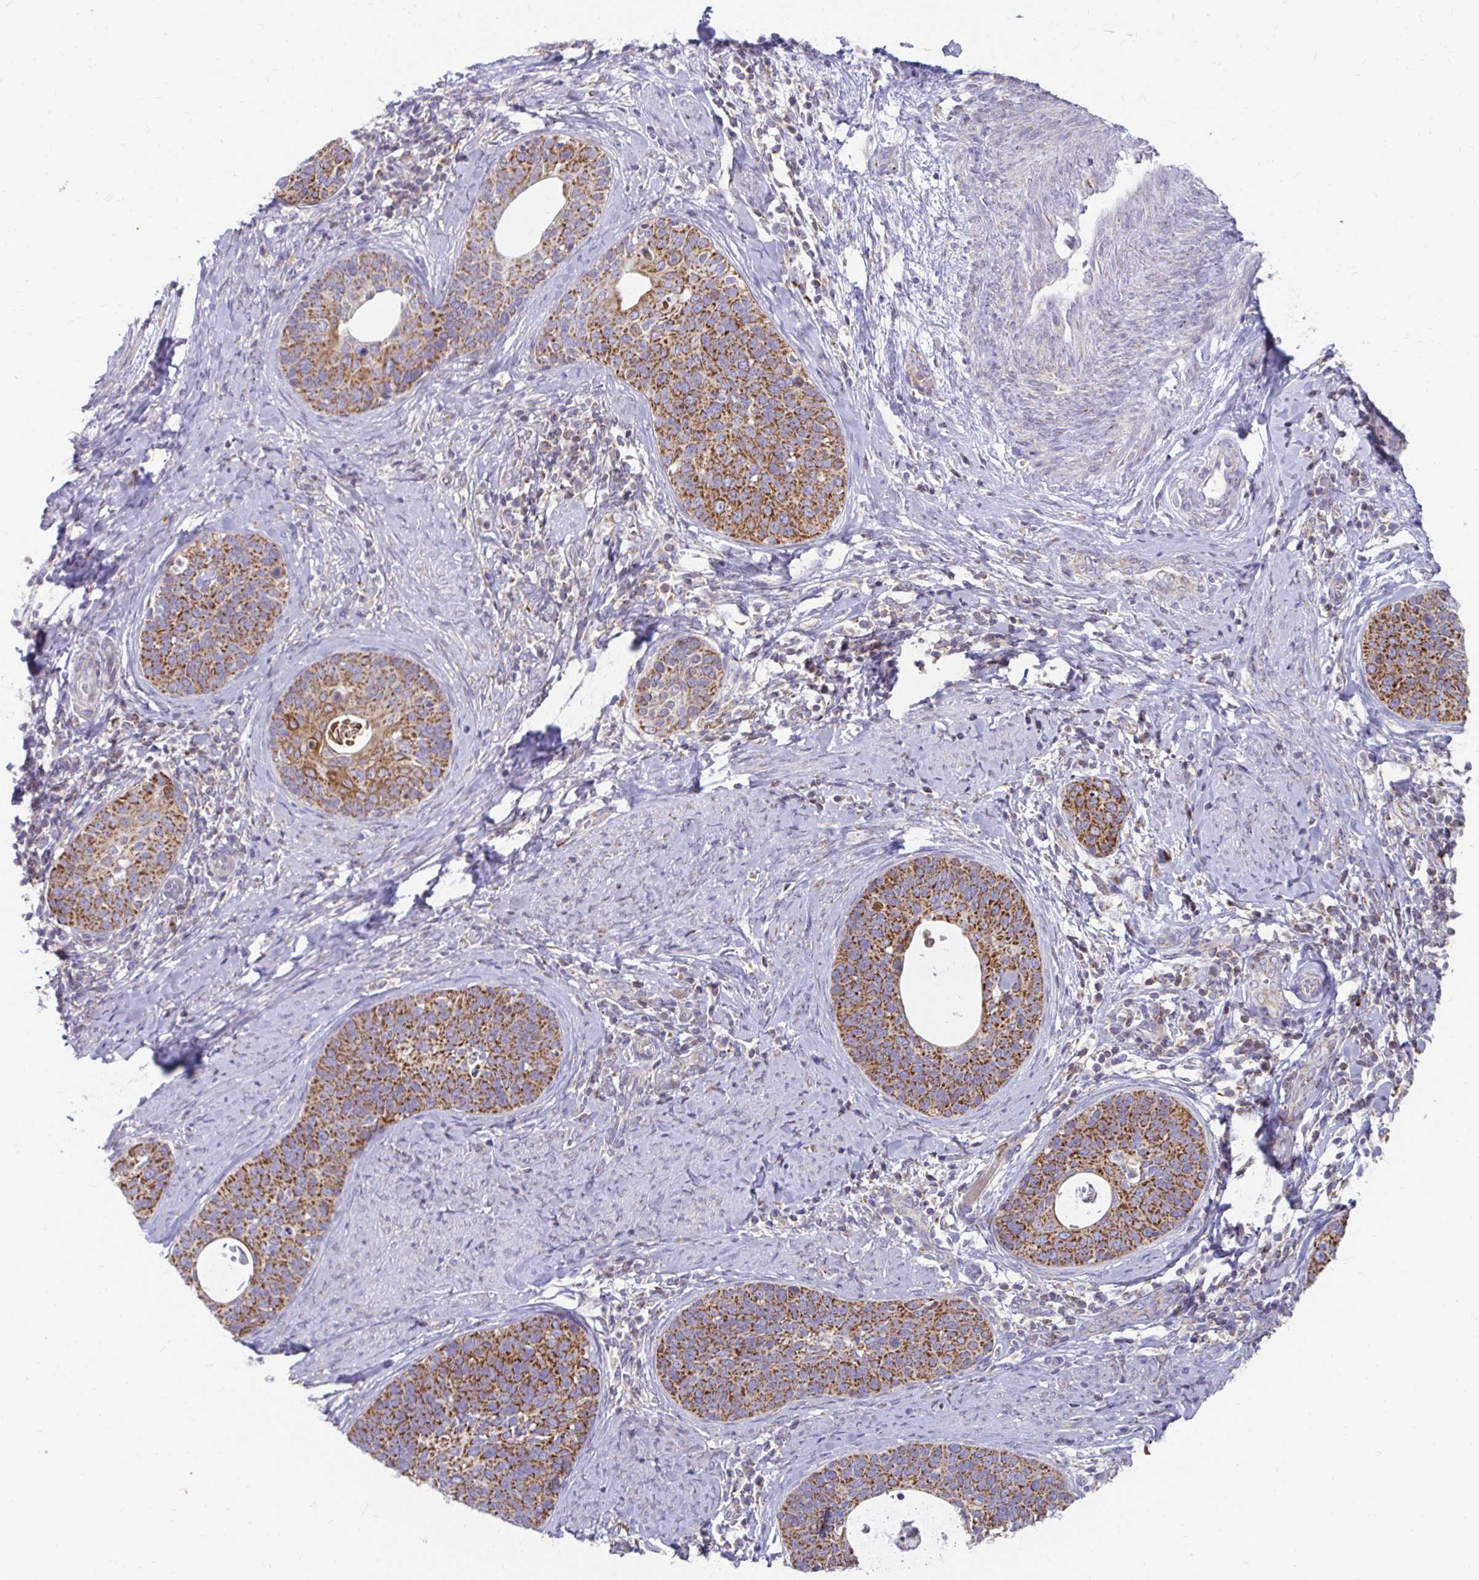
{"staining": {"intensity": "strong", "quantity": ">75%", "location": "cytoplasmic/membranous"}, "tissue": "cervical cancer", "cell_type": "Tumor cells", "image_type": "cancer", "snomed": [{"axis": "morphology", "description": "Squamous cell carcinoma, NOS"}, {"axis": "topography", "description": "Cervix"}], "caption": "DAB (3,3'-diaminobenzidine) immunohistochemical staining of human squamous cell carcinoma (cervical) reveals strong cytoplasmic/membranous protein positivity in approximately >75% of tumor cells. The staining was performed using DAB (3,3'-diaminobenzidine) to visualize the protein expression in brown, while the nuclei were stained in blue with hematoxylin (Magnification: 20x).", "gene": "EXOC5", "patient": {"sex": "female", "age": 69}}